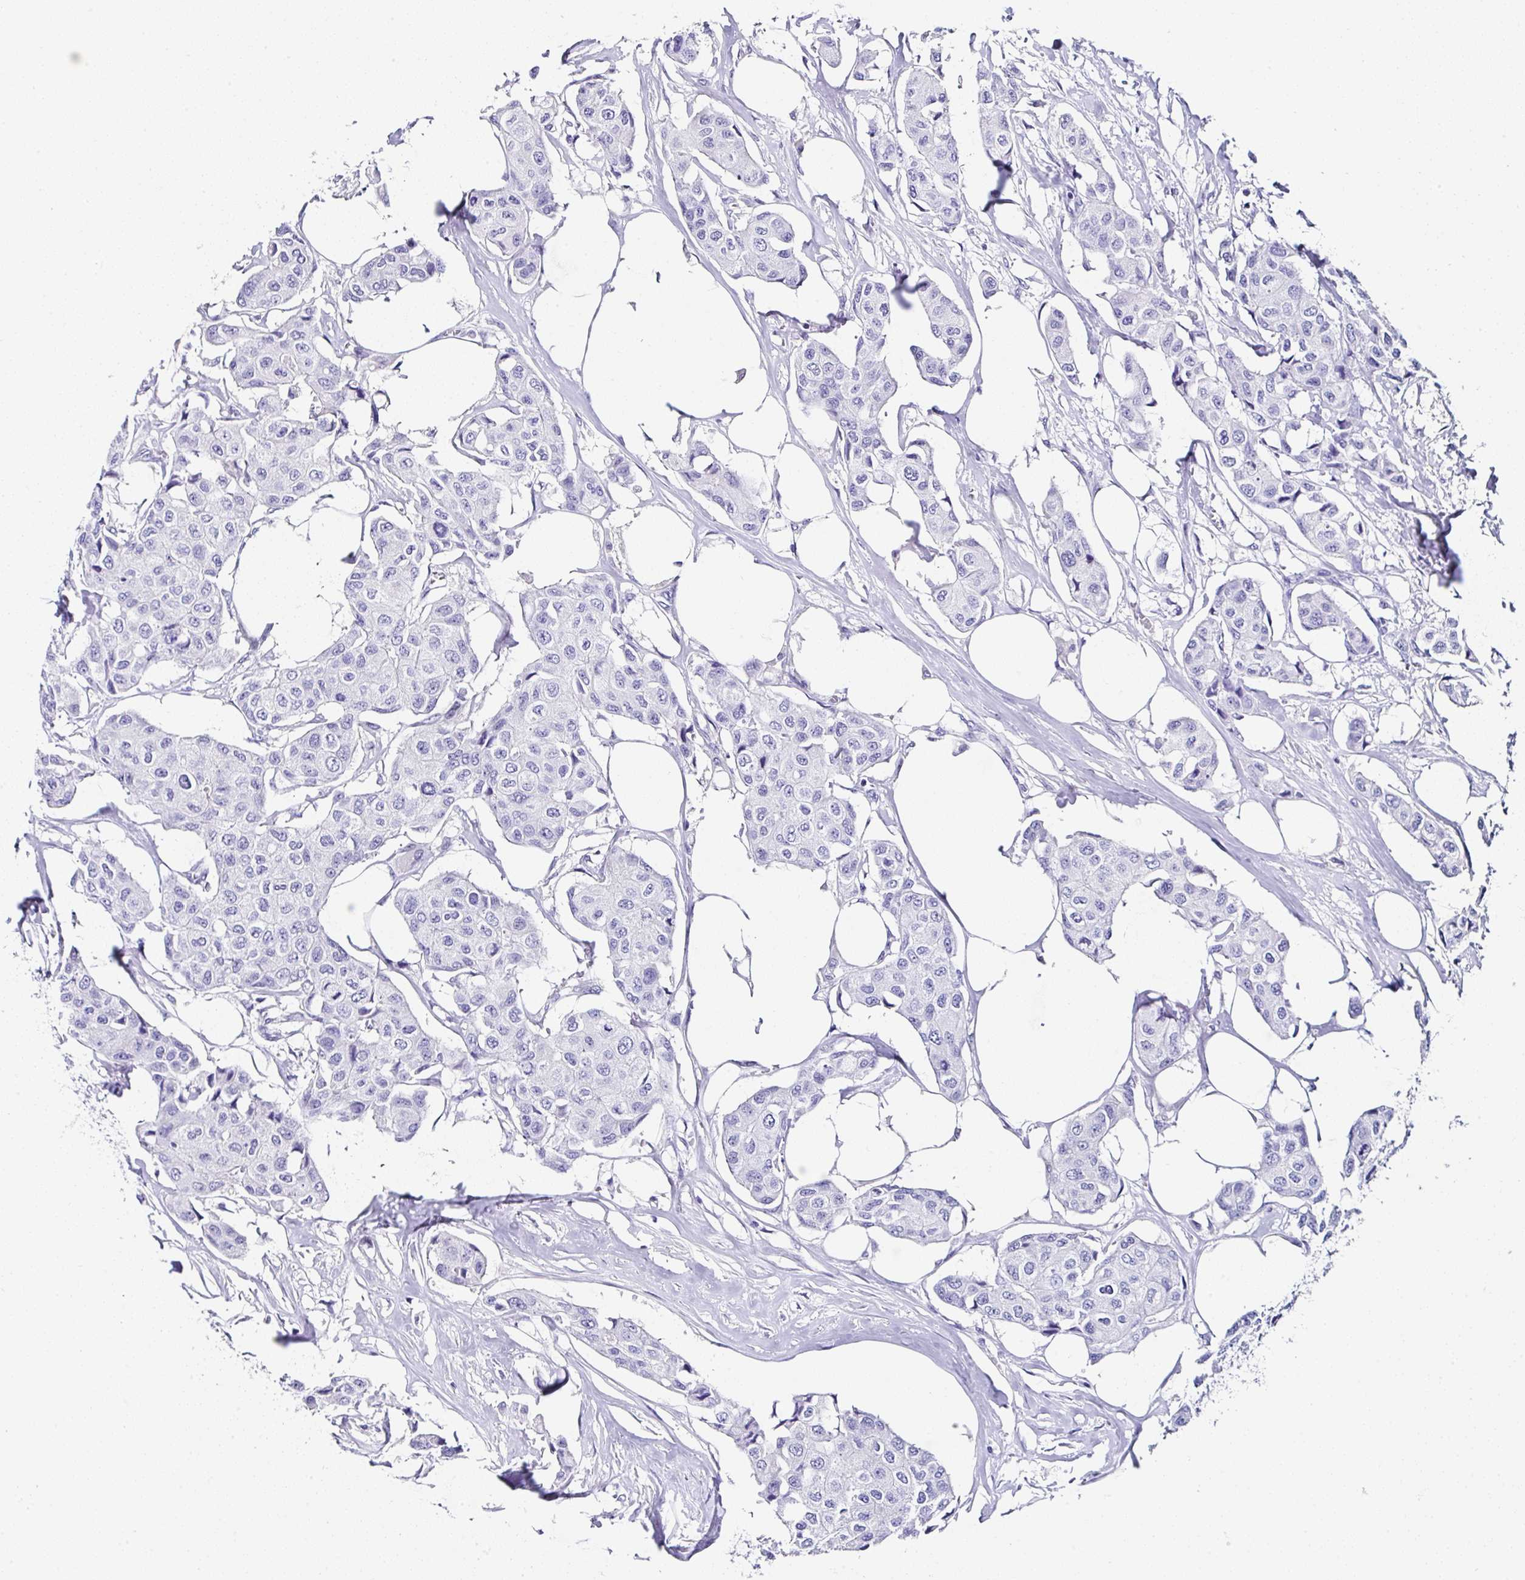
{"staining": {"intensity": "negative", "quantity": "none", "location": "none"}, "tissue": "breast cancer", "cell_type": "Tumor cells", "image_type": "cancer", "snomed": [{"axis": "morphology", "description": "Duct carcinoma"}, {"axis": "topography", "description": "Breast"}, {"axis": "topography", "description": "Lymph node"}], "caption": "Immunohistochemical staining of human breast cancer exhibits no significant positivity in tumor cells. Brightfield microscopy of immunohistochemistry stained with DAB (3,3'-diaminobenzidine) (brown) and hematoxylin (blue), captured at high magnification.", "gene": "UGT3A1", "patient": {"sex": "female", "age": 80}}